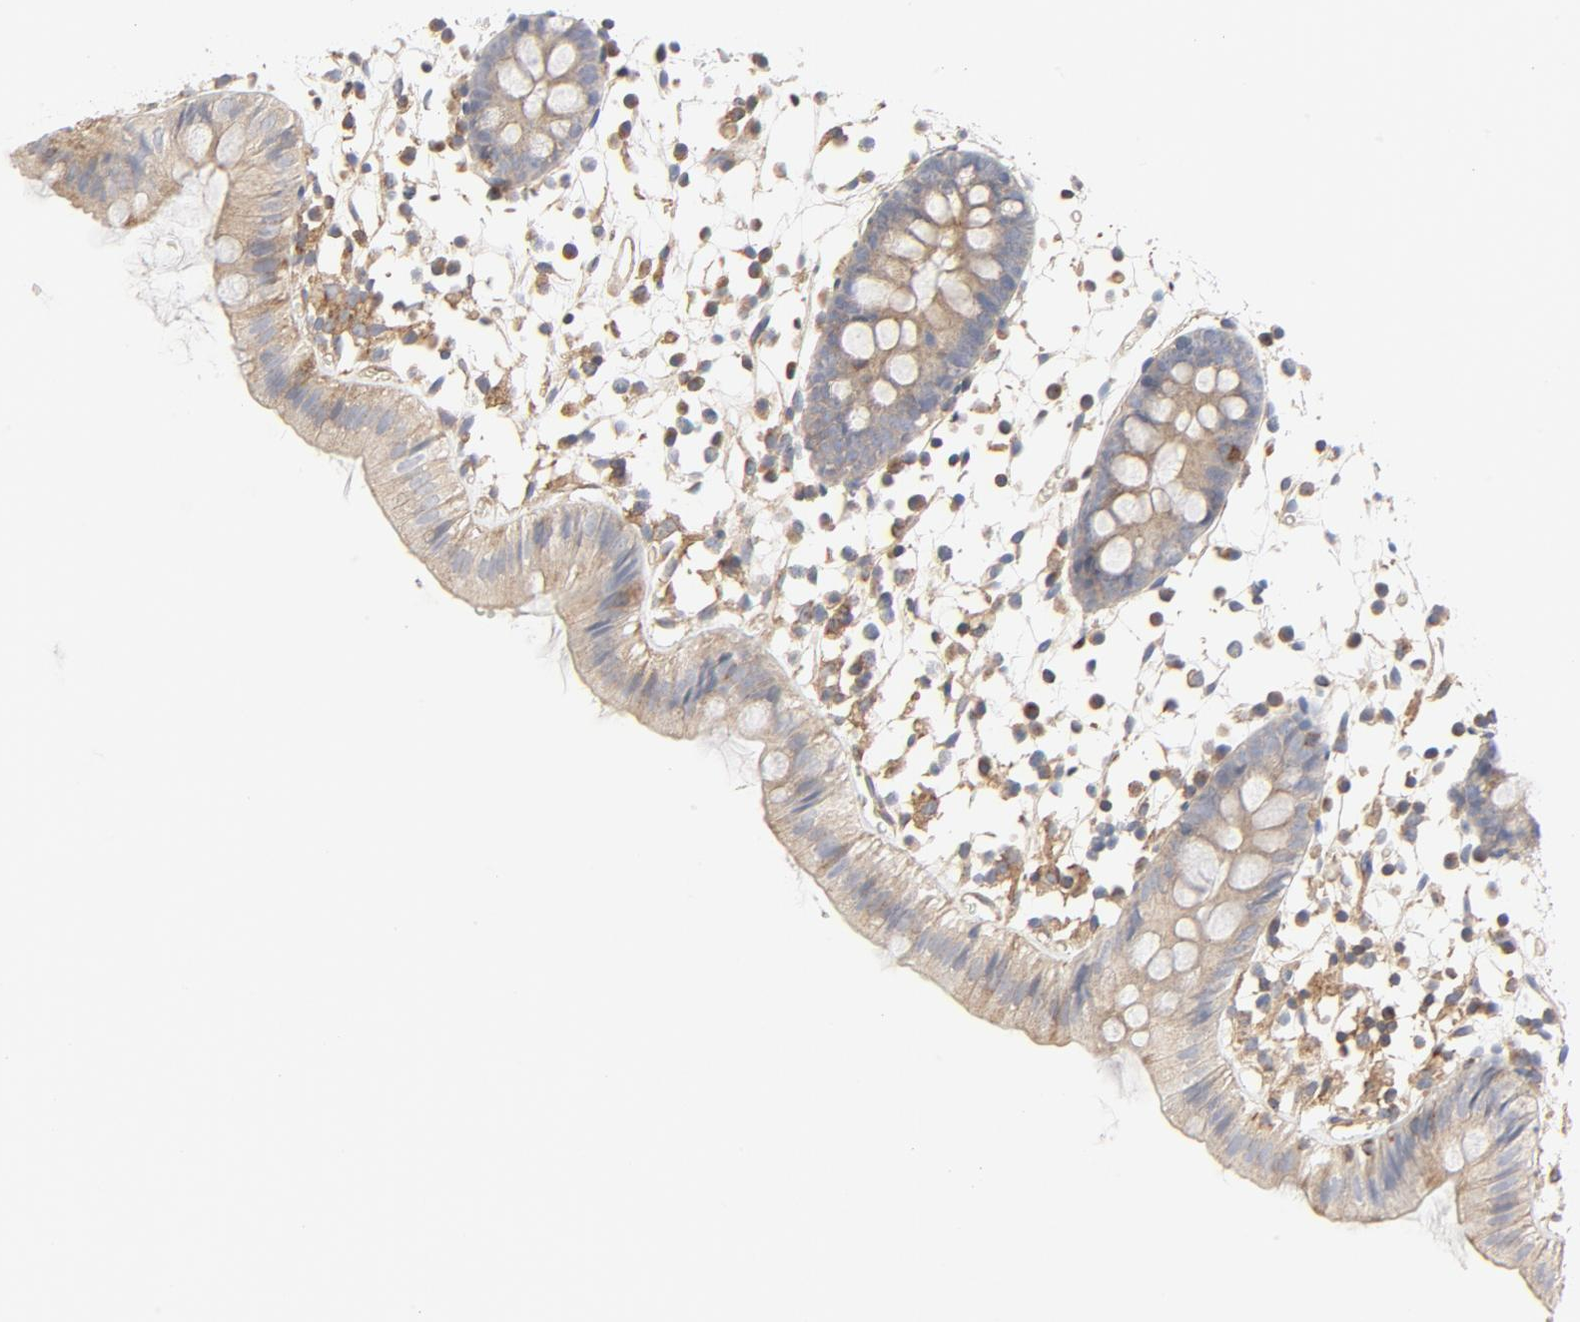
{"staining": {"intensity": "weak", "quantity": ">75%", "location": "cytoplasmic/membranous"}, "tissue": "colon", "cell_type": "Endothelial cells", "image_type": "normal", "snomed": [{"axis": "morphology", "description": "Normal tissue, NOS"}, {"axis": "topography", "description": "Colon"}], "caption": "Immunohistochemistry (DAB (3,3'-diaminobenzidine)) staining of unremarkable colon shows weak cytoplasmic/membranous protein staining in about >75% of endothelial cells.", "gene": "RABEP1", "patient": {"sex": "male", "age": 14}}